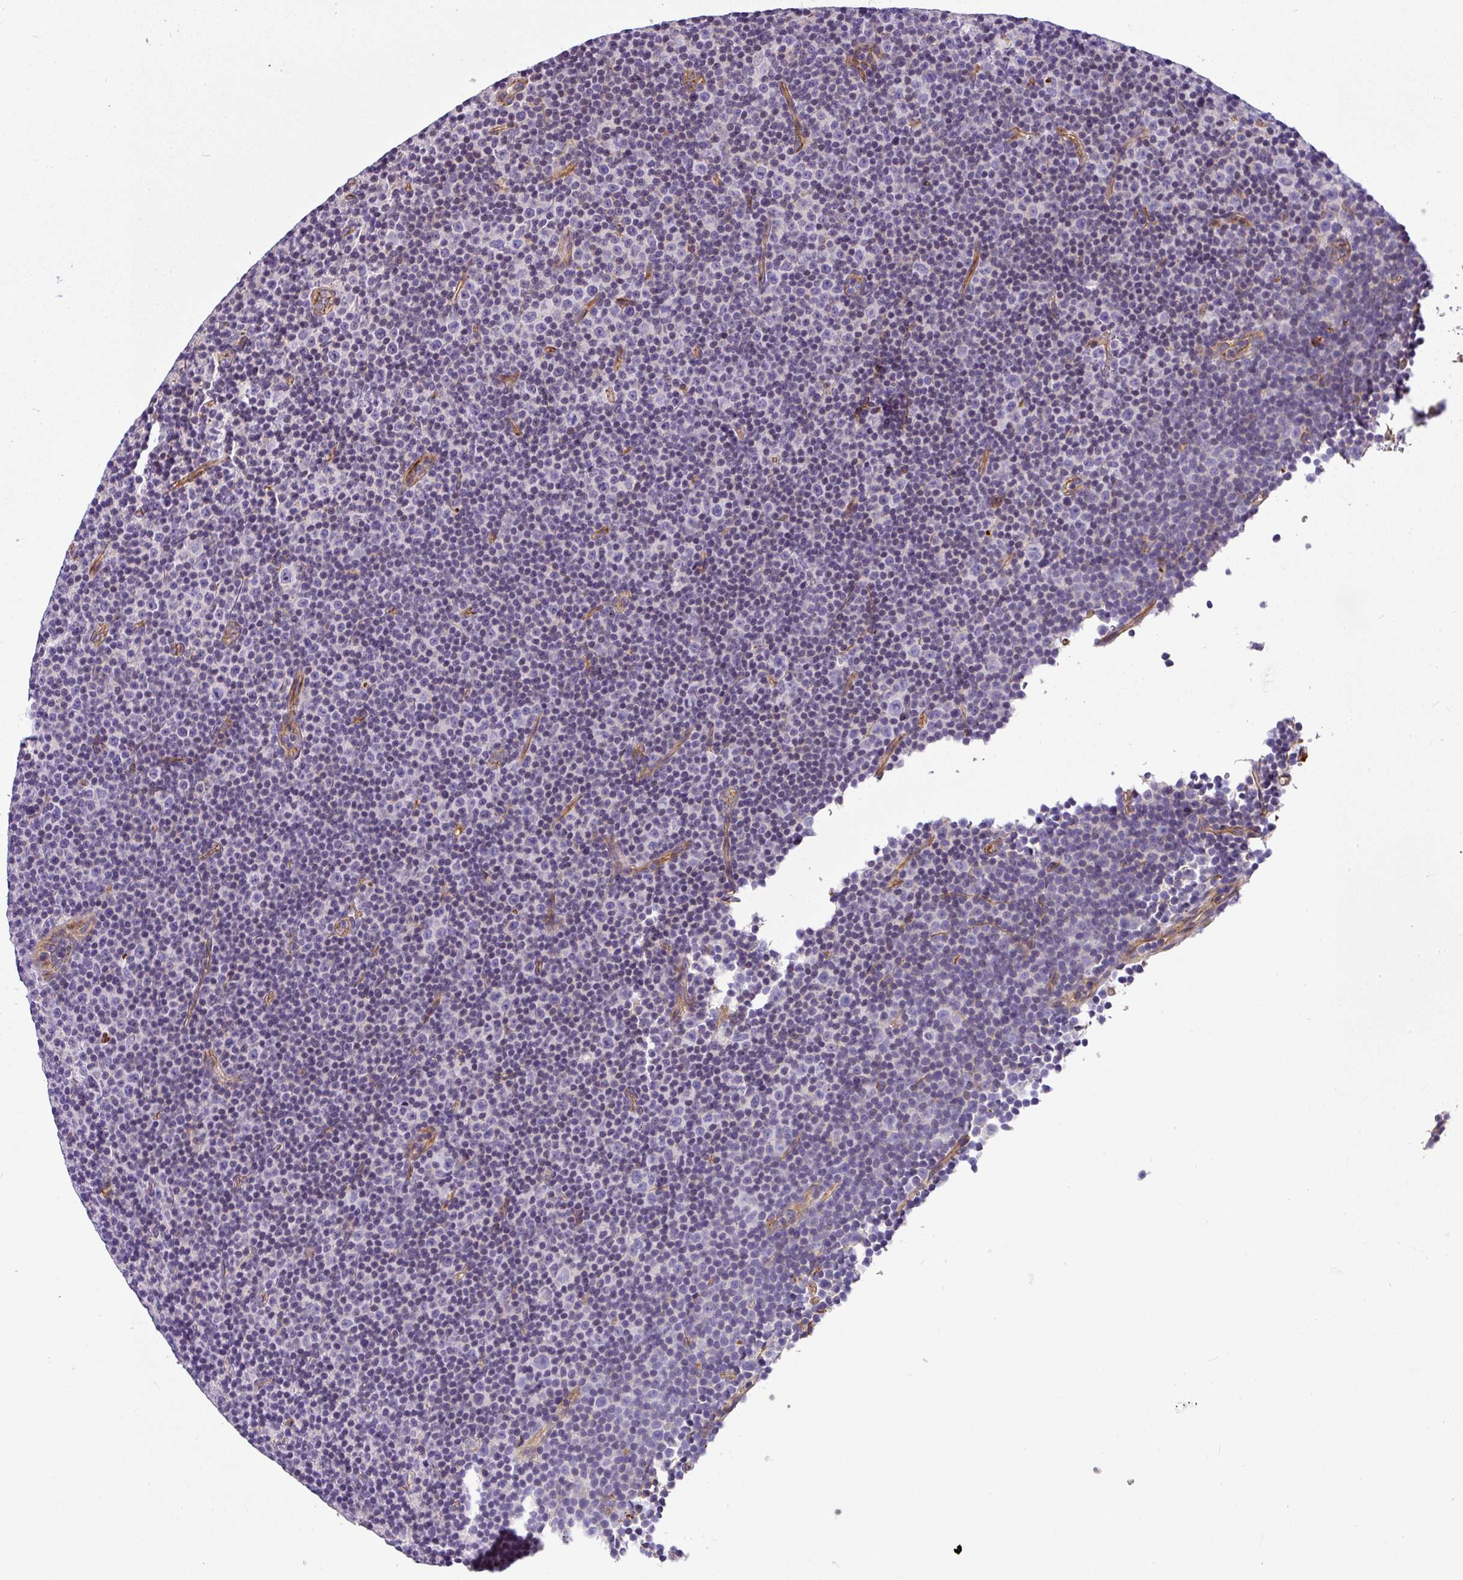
{"staining": {"intensity": "negative", "quantity": "none", "location": "none"}, "tissue": "lymphoma", "cell_type": "Tumor cells", "image_type": "cancer", "snomed": [{"axis": "morphology", "description": "Malignant lymphoma, non-Hodgkin's type, Low grade"}, {"axis": "topography", "description": "Lymph node"}], "caption": "There is no significant positivity in tumor cells of lymphoma. (DAB immunohistochemistry (IHC) with hematoxylin counter stain).", "gene": "OR11H4", "patient": {"sex": "female", "age": 67}}